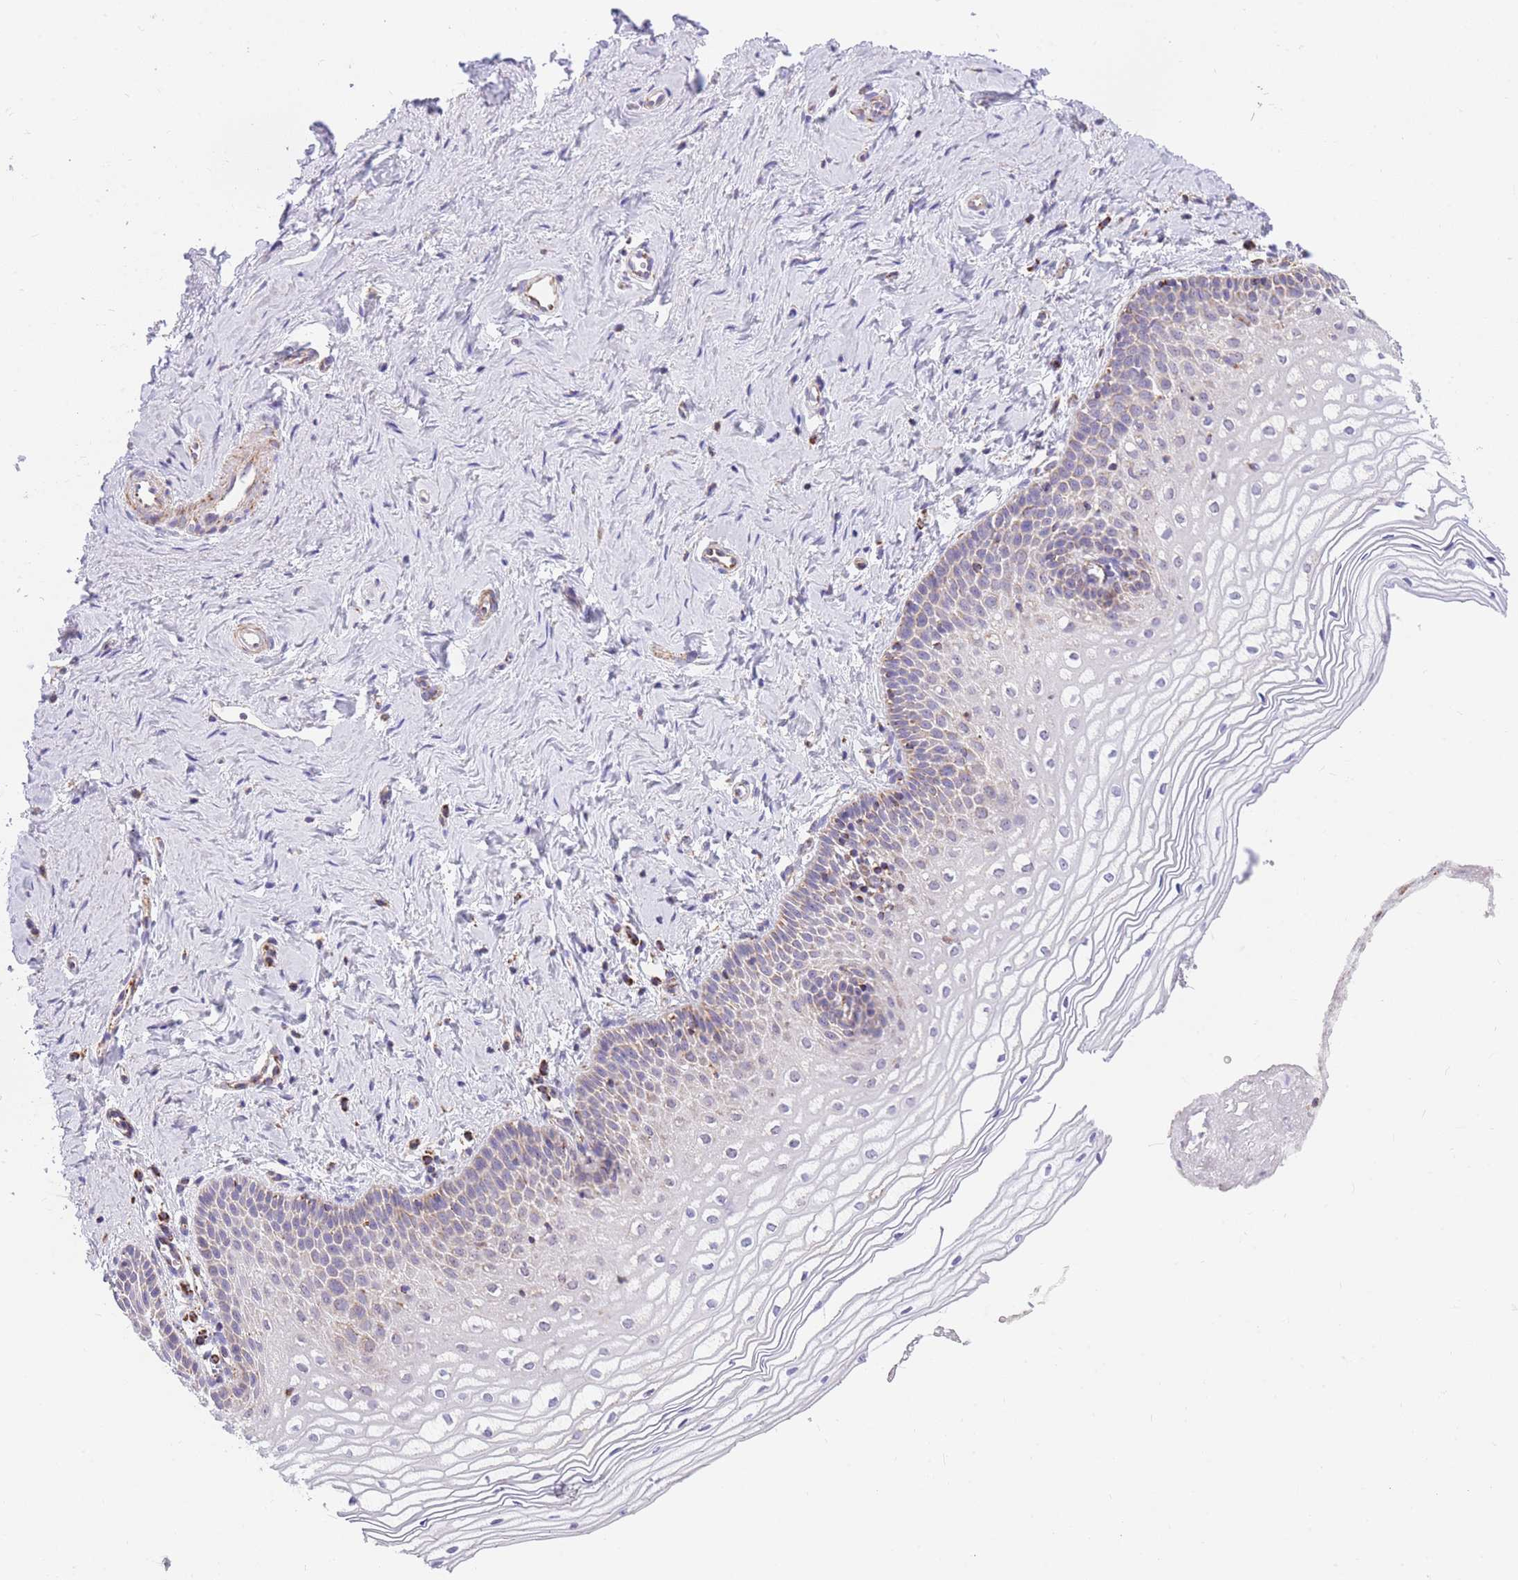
{"staining": {"intensity": "moderate", "quantity": "<25%", "location": "cytoplasmic/membranous"}, "tissue": "vagina", "cell_type": "Squamous epithelial cells", "image_type": "normal", "snomed": [{"axis": "morphology", "description": "Normal tissue, NOS"}, {"axis": "topography", "description": "Vagina"}], "caption": "Immunohistochemistry (DAB (3,3'-diaminobenzidine)) staining of unremarkable vagina reveals moderate cytoplasmic/membranous protein expression in approximately <25% of squamous epithelial cells.", "gene": "DDX49", "patient": {"sex": "female", "age": 56}}